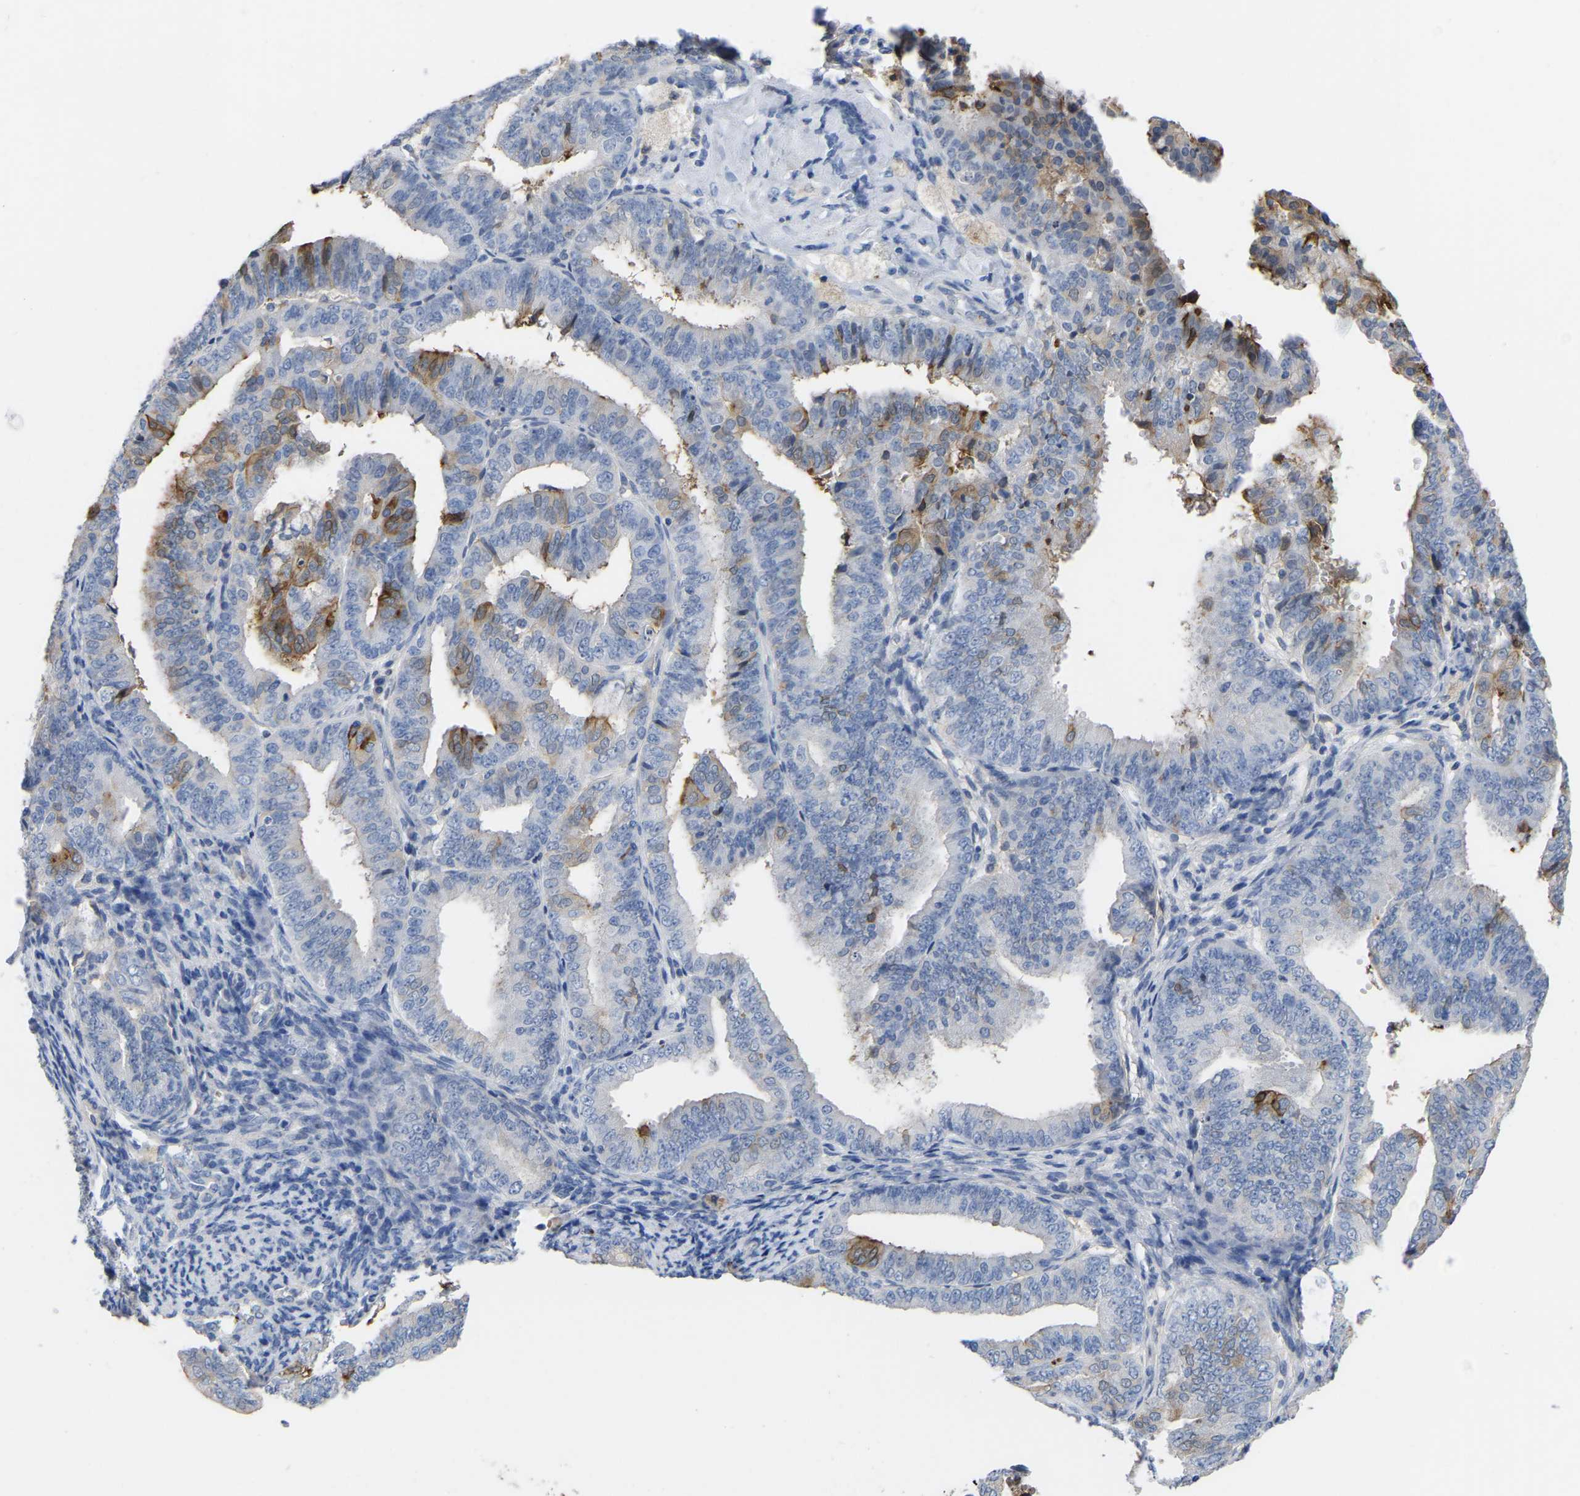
{"staining": {"intensity": "moderate", "quantity": "<25%", "location": "cytoplasmic/membranous"}, "tissue": "endometrial cancer", "cell_type": "Tumor cells", "image_type": "cancer", "snomed": [{"axis": "morphology", "description": "Adenocarcinoma, NOS"}, {"axis": "topography", "description": "Endometrium"}], "caption": "Immunohistochemical staining of human endometrial cancer (adenocarcinoma) reveals low levels of moderate cytoplasmic/membranous protein positivity in approximately <25% of tumor cells.", "gene": "ZNF449", "patient": {"sex": "female", "age": 63}}